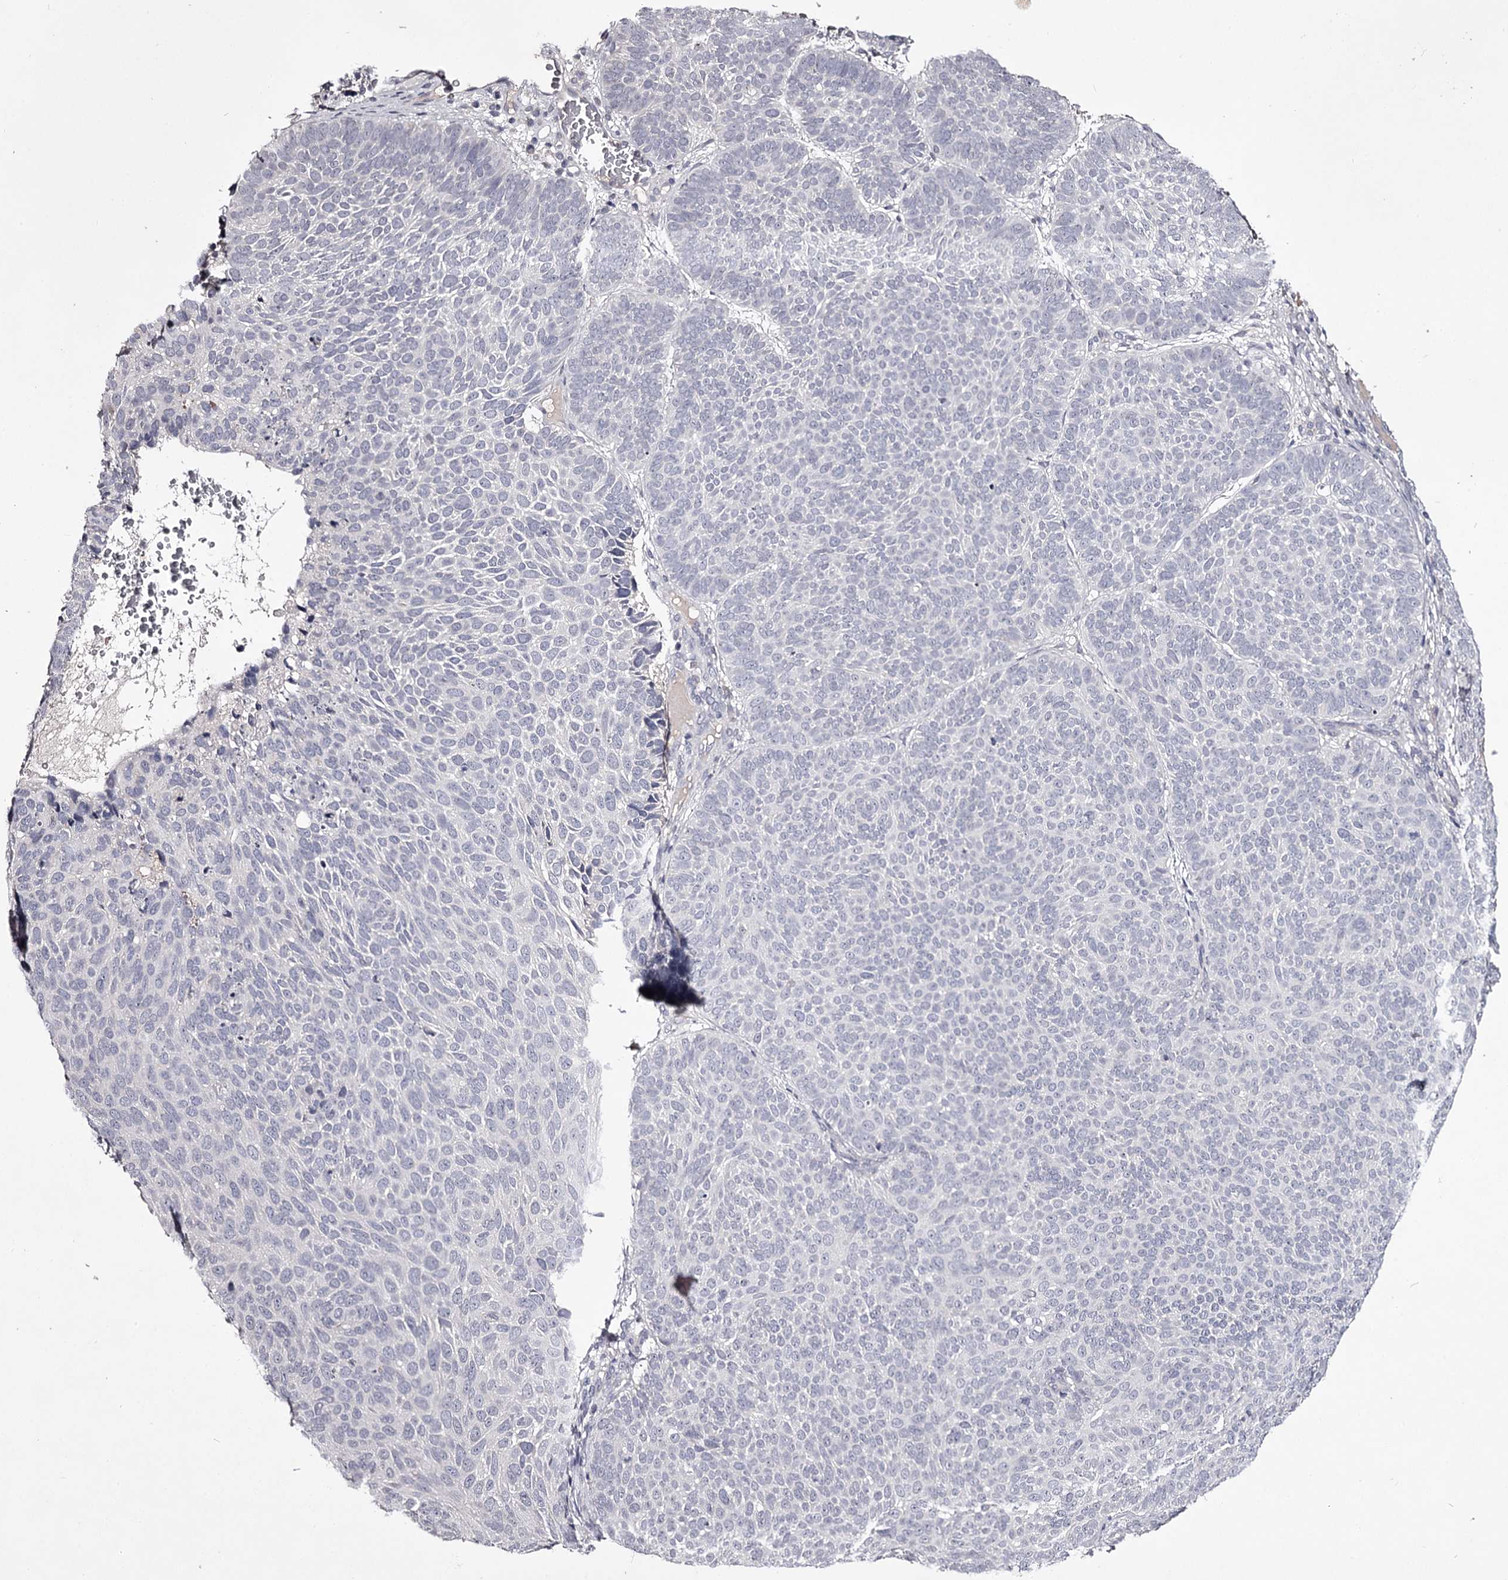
{"staining": {"intensity": "negative", "quantity": "none", "location": "none"}, "tissue": "skin cancer", "cell_type": "Tumor cells", "image_type": "cancer", "snomed": [{"axis": "morphology", "description": "Basal cell carcinoma"}, {"axis": "topography", "description": "Skin"}], "caption": "An immunohistochemistry (IHC) photomicrograph of skin basal cell carcinoma is shown. There is no staining in tumor cells of skin basal cell carcinoma.", "gene": "PRM2", "patient": {"sex": "male", "age": 85}}